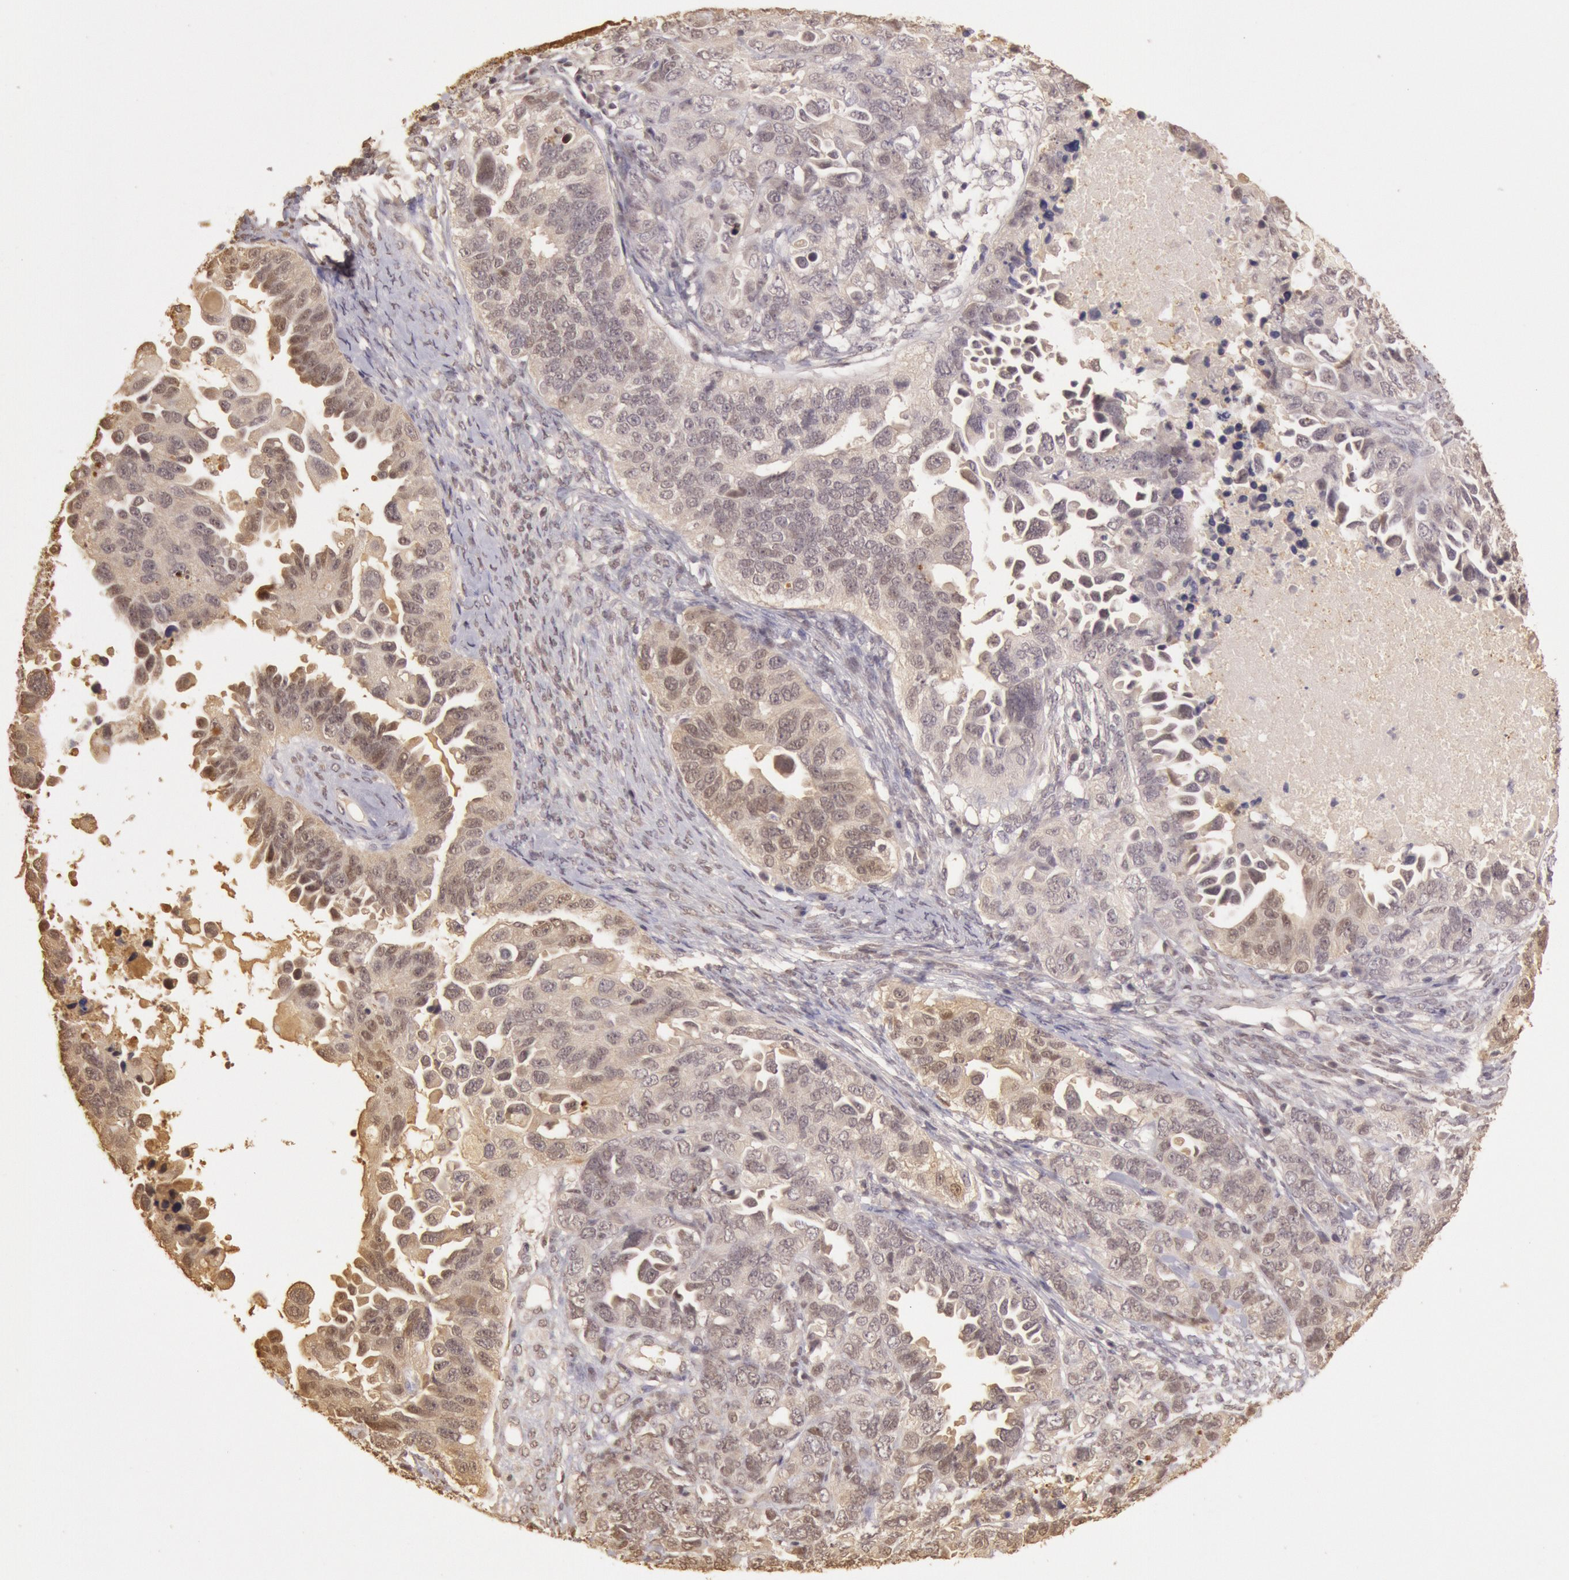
{"staining": {"intensity": "weak", "quantity": "25%-75%", "location": "cytoplasmic/membranous,nuclear"}, "tissue": "ovarian cancer", "cell_type": "Tumor cells", "image_type": "cancer", "snomed": [{"axis": "morphology", "description": "Cystadenocarcinoma, serous, NOS"}, {"axis": "topography", "description": "Ovary"}], "caption": "This histopathology image reveals ovarian cancer (serous cystadenocarcinoma) stained with immunohistochemistry to label a protein in brown. The cytoplasmic/membranous and nuclear of tumor cells show weak positivity for the protein. Nuclei are counter-stained blue.", "gene": "SOD1", "patient": {"sex": "female", "age": 82}}